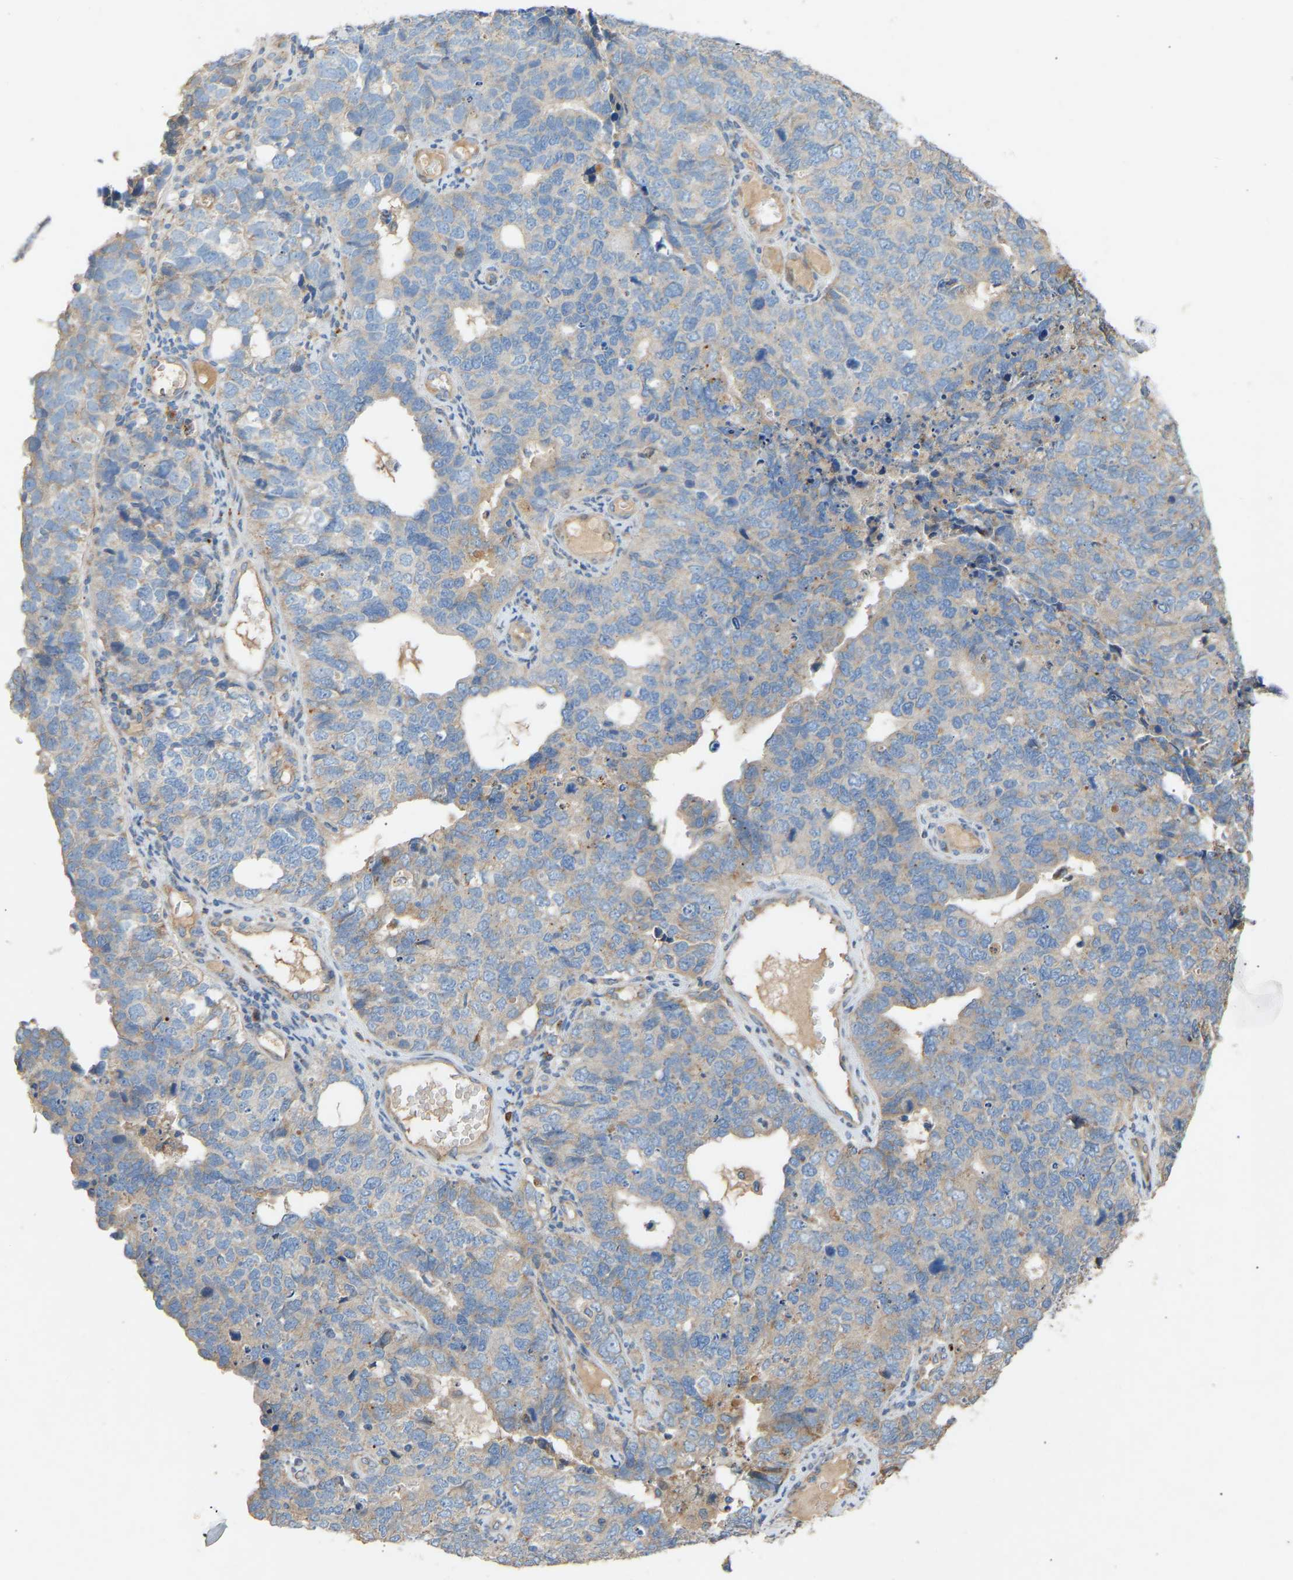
{"staining": {"intensity": "weak", "quantity": "<25%", "location": "cytoplasmic/membranous"}, "tissue": "cervical cancer", "cell_type": "Tumor cells", "image_type": "cancer", "snomed": [{"axis": "morphology", "description": "Squamous cell carcinoma, NOS"}, {"axis": "topography", "description": "Cervix"}], "caption": "The histopathology image demonstrates no significant staining in tumor cells of squamous cell carcinoma (cervical). (Stains: DAB immunohistochemistry (IHC) with hematoxylin counter stain, Microscopy: brightfield microscopy at high magnification).", "gene": "RGP1", "patient": {"sex": "female", "age": 63}}